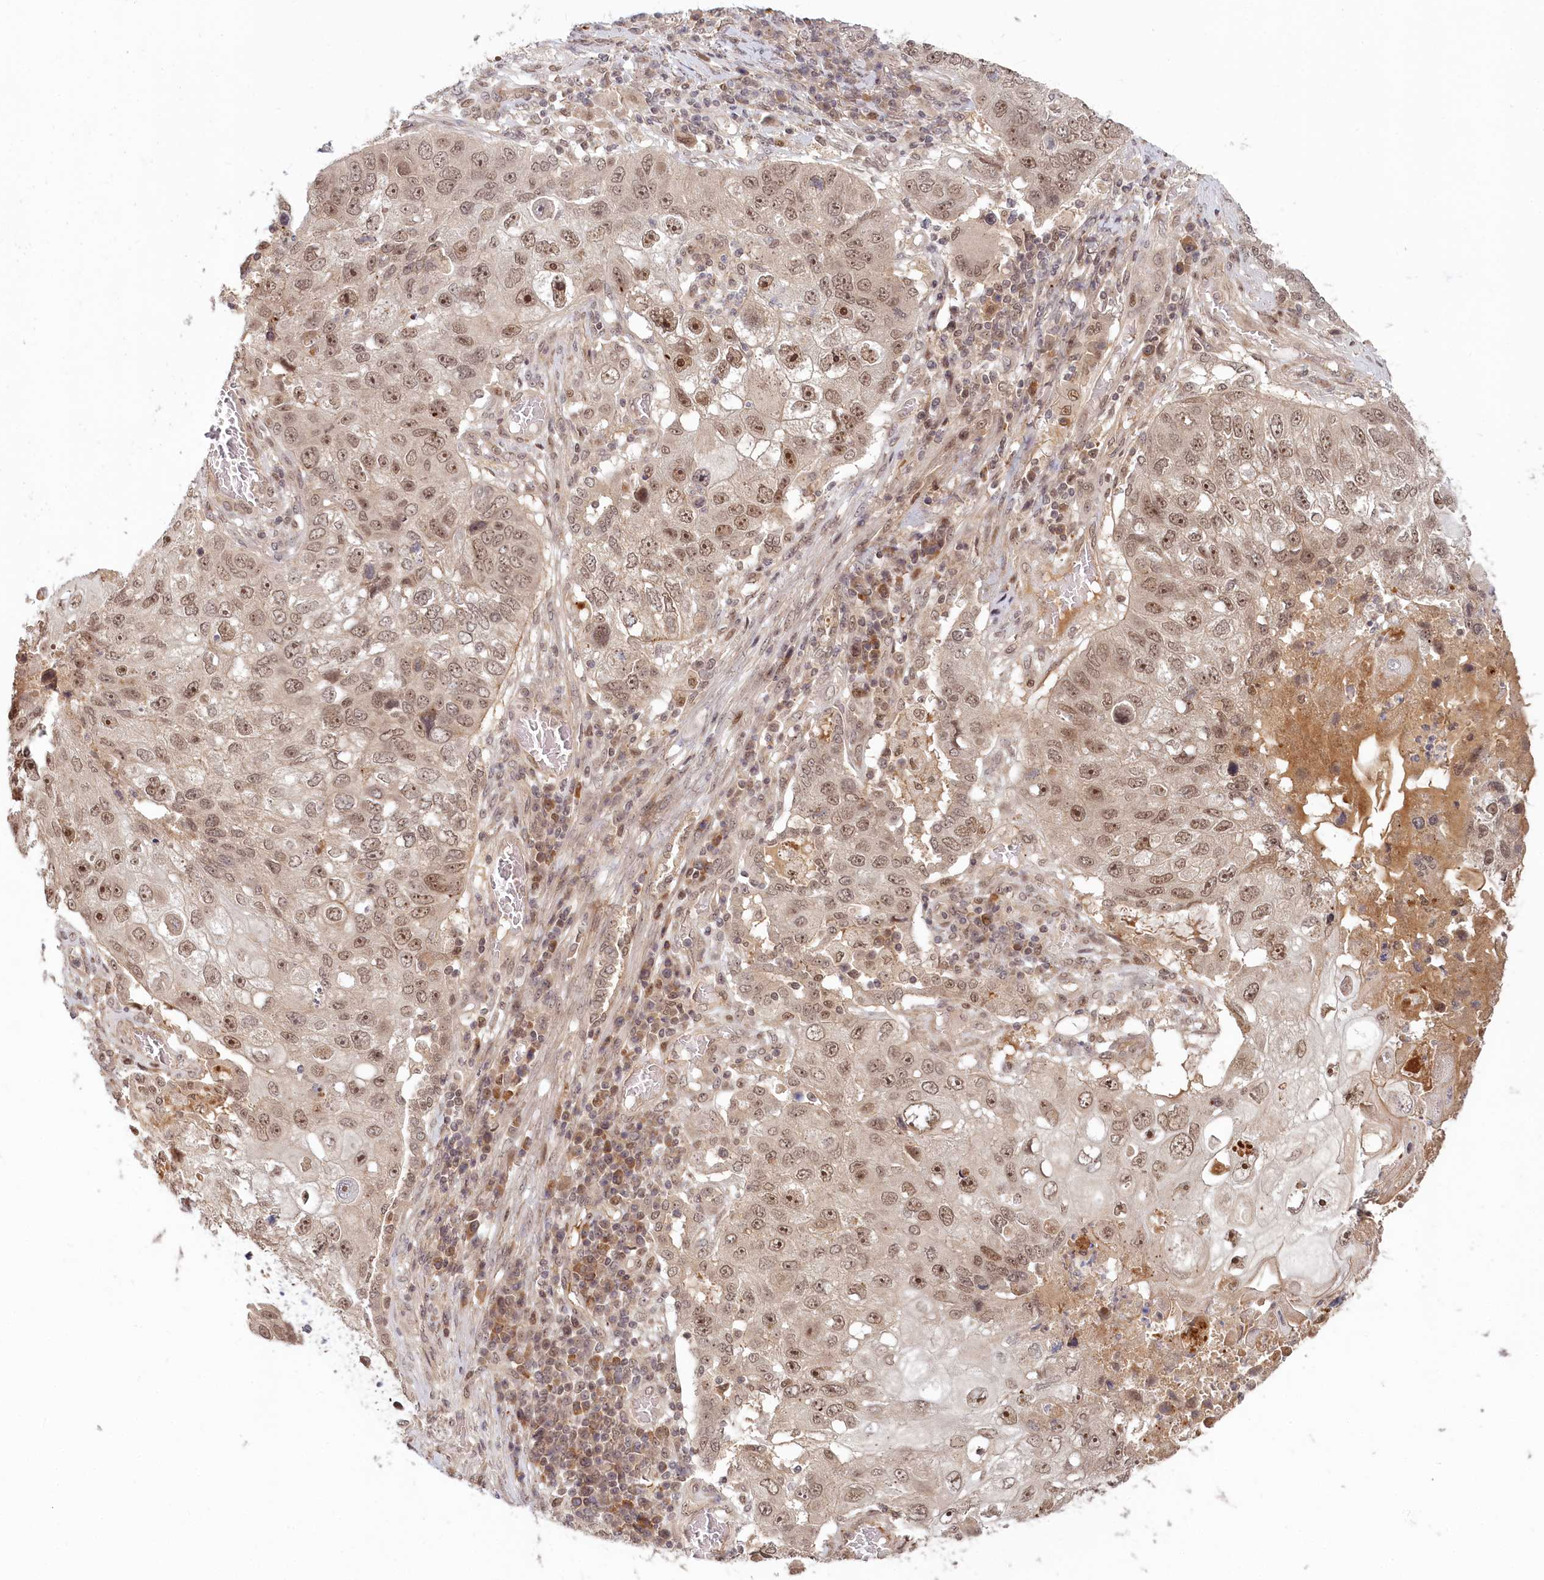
{"staining": {"intensity": "moderate", "quantity": ">75%", "location": "nuclear"}, "tissue": "lung cancer", "cell_type": "Tumor cells", "image_type": "cancer", "snomed": [{"axis": "morphology", "description": "Squamous cell carcinoma, NOS"}, {"axis": "topography", "description": "Lung"}], "caption": "Brown immunohistochemical staining in human lung cancer demonstrates moderate nuclear staining in about >75% of tumor cells. The staining is performed using DAB brown chromogen to label protein expression. The nuclei are counter-stained blue using hematoxylin.", "gene": "WAPL", "patient": {"sex": "male", "age": 61}}